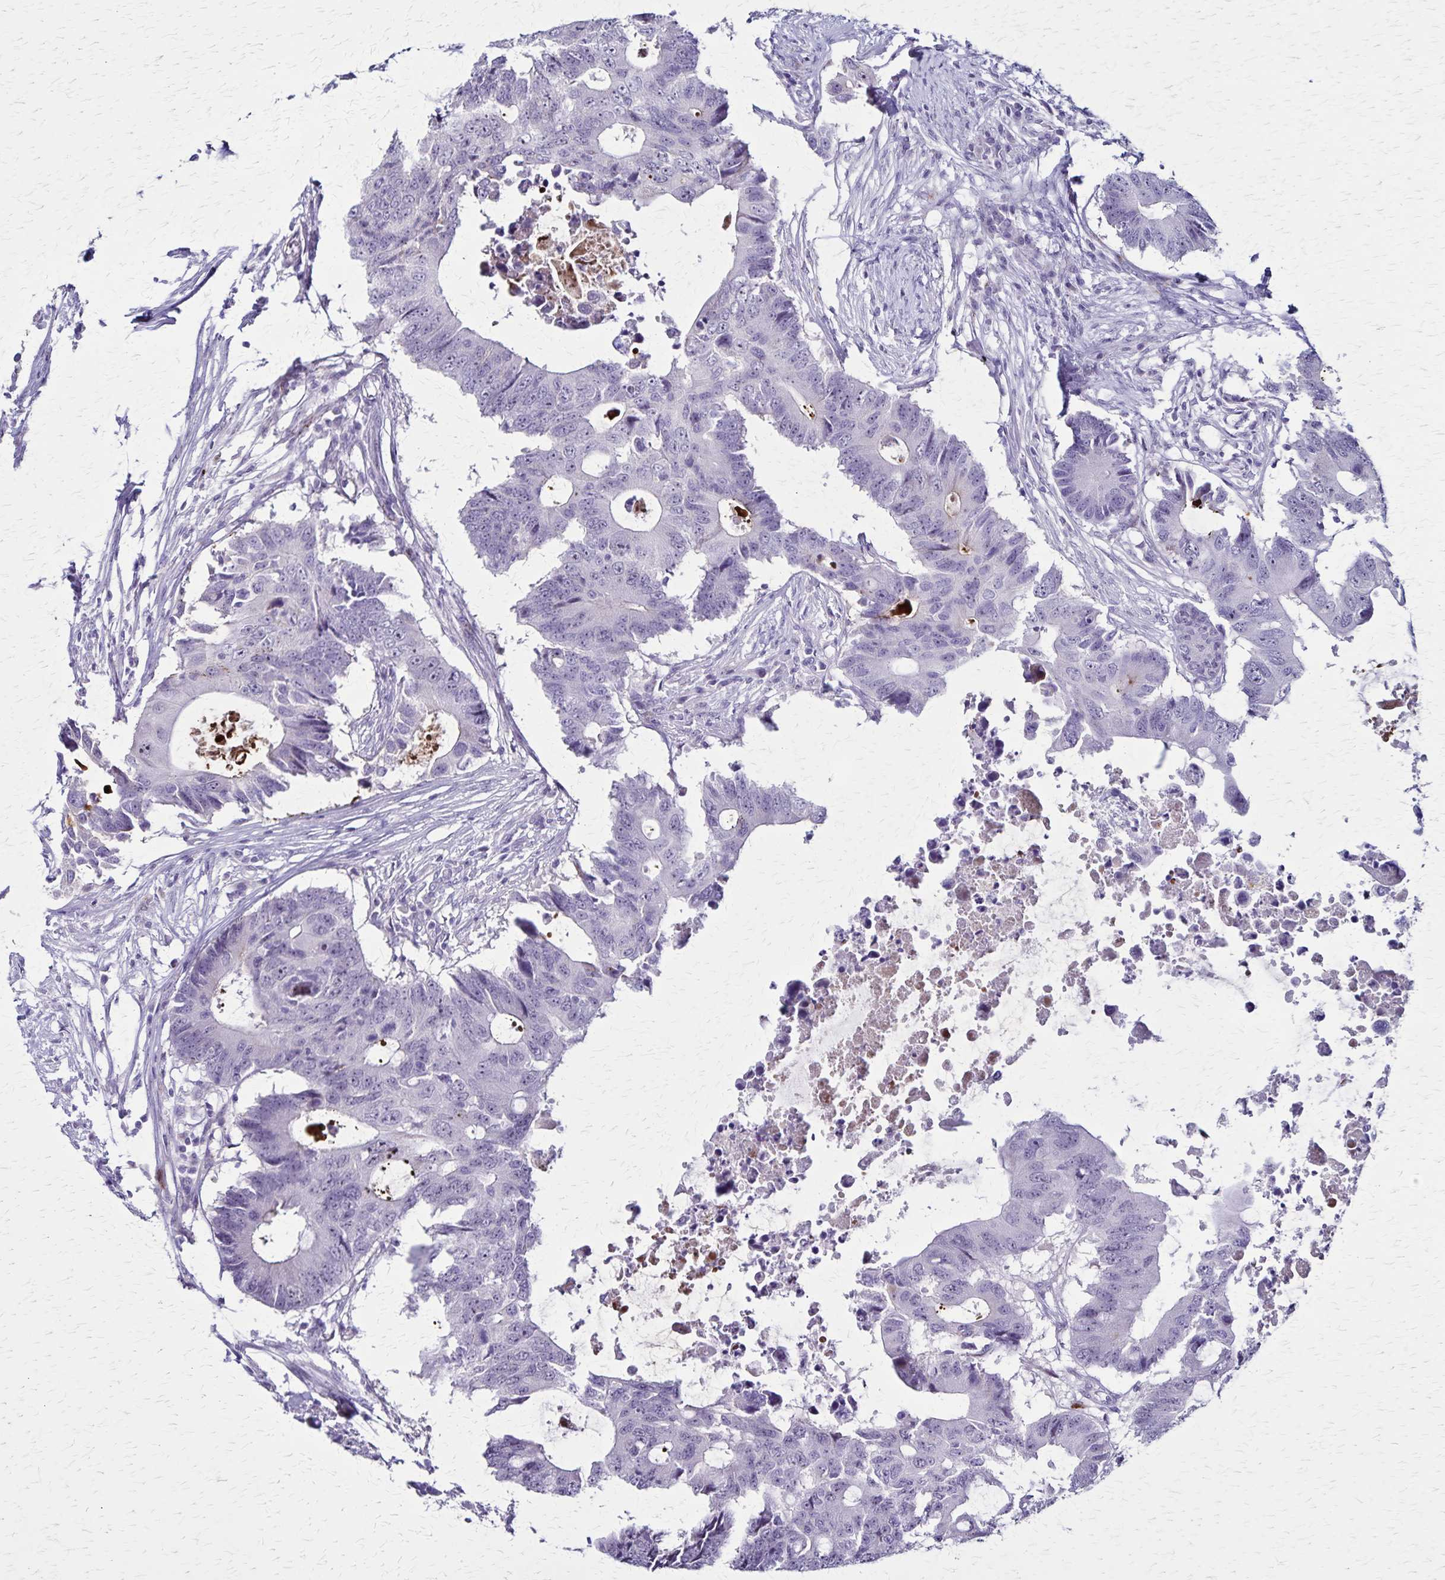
{"staining": {"intensity": "negative", "quantity": "none", "location": "none"}, "tissue": "colorectal cancer", "cell_type": "Tumor cells", "image_type": "cancer", "snomed": [{"axis": "morphology", "description": "Adenocarcinoma, NOS"}, {"axis": "topography", "description": "Colon"}], "caption": "Human colorectal cancer stained for a protein using immunohistochemistry displays no staining in tumor cells.", "gene": "OR51B5", "patient": {"sex": "male", "age": 71}}